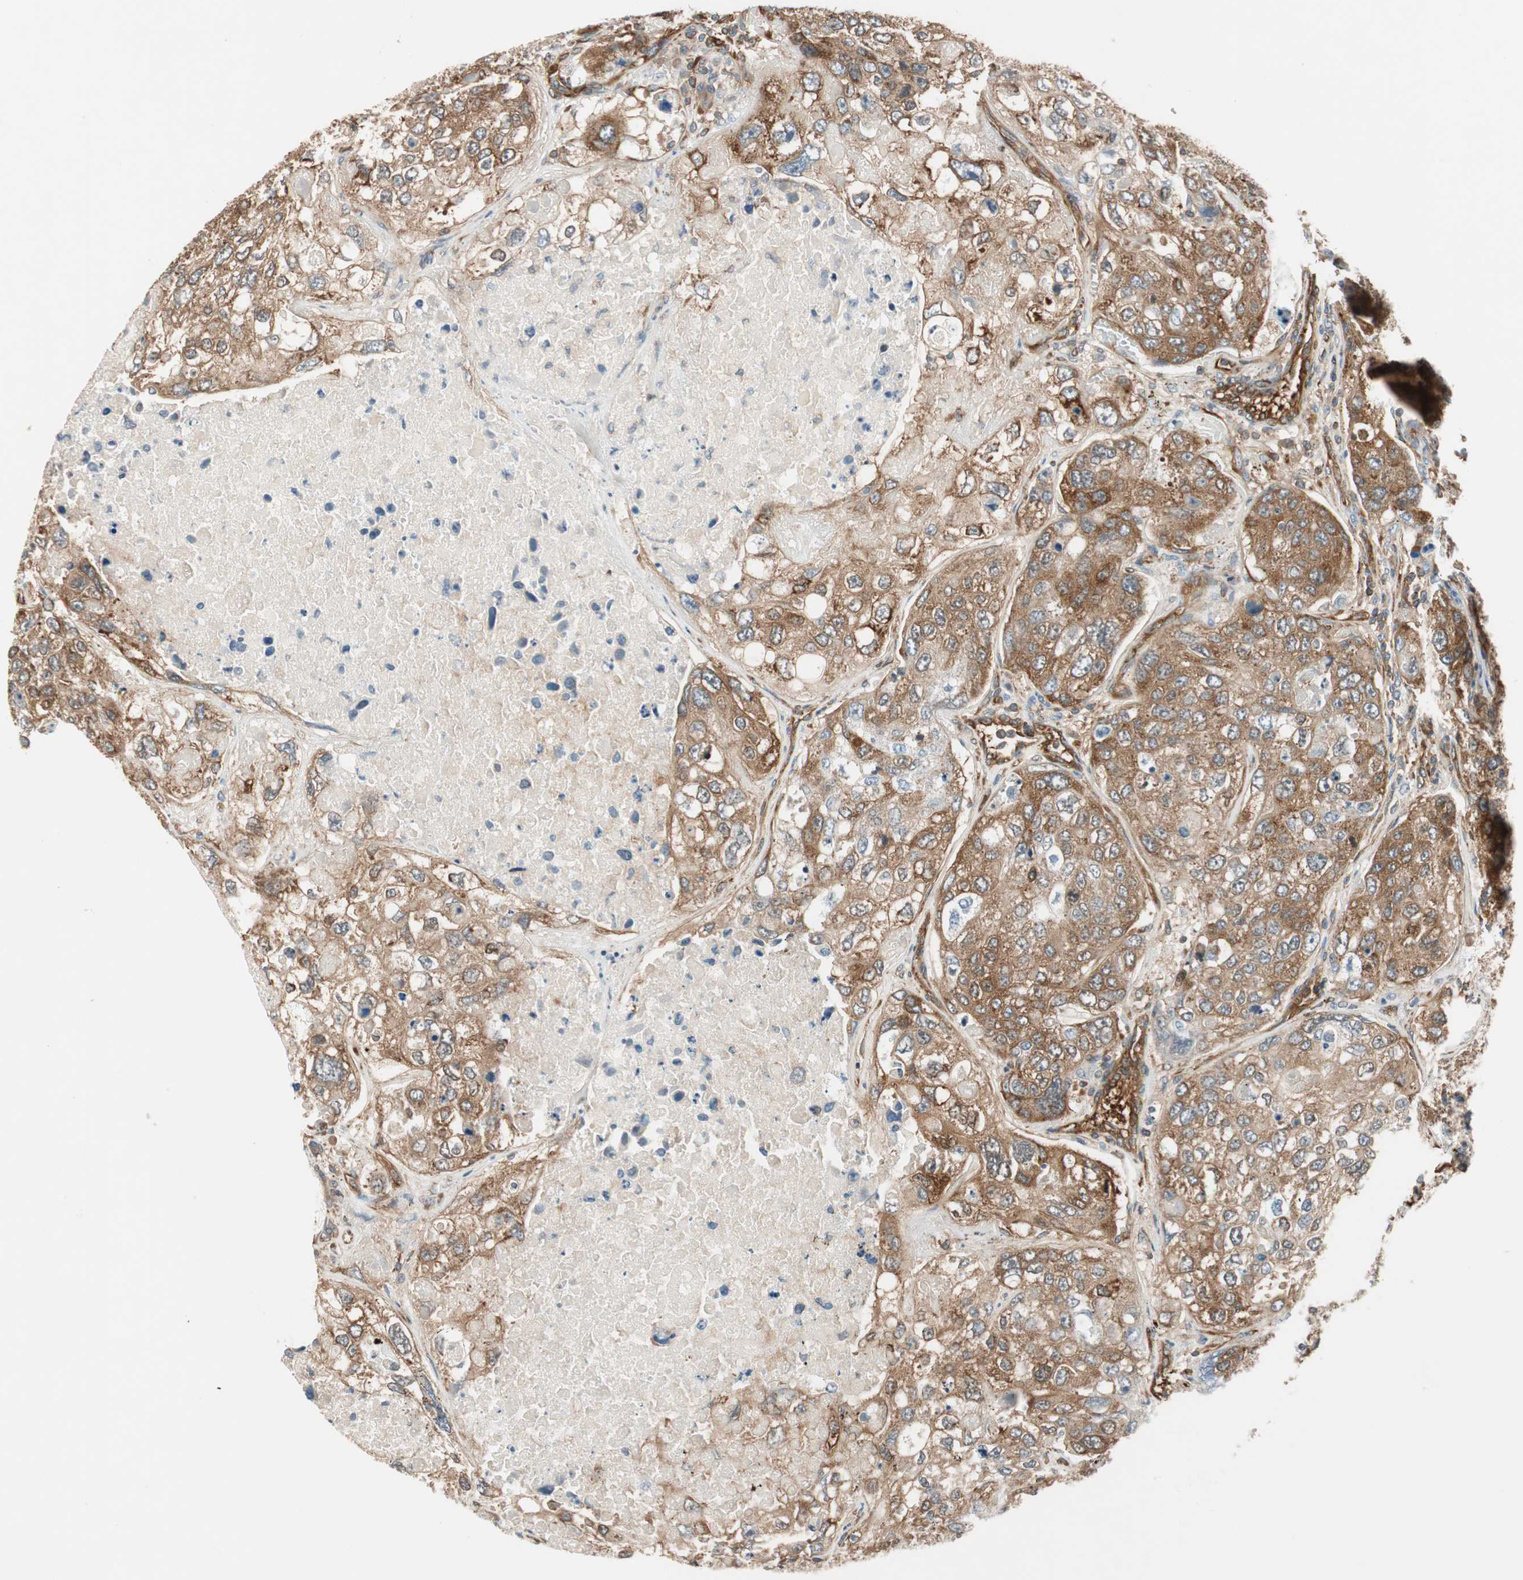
{"staining": {"intensity": "moderate", "quantity": ">75%", "location": "cytoplasmic/membranous"}, "tissue": "urothelial cancer", "cell_type": "Tumor cells", "image_type": "cancer", "snomed": [{"axis": "morphology", "description": "Urothelial carcinoma, High grade"}, {"axis": "topography", "description": "Lymph node"}, {"axis": "topography", "description": "Urinary bladder"}], "caption": "The histopathology image displays a brown stain indicating the presence of a protein in the cytoplasmic/membranous of tumor cells in urothelial cancer.", "gene": "WASL", "patient": {"sex": "male", "age": 51}}